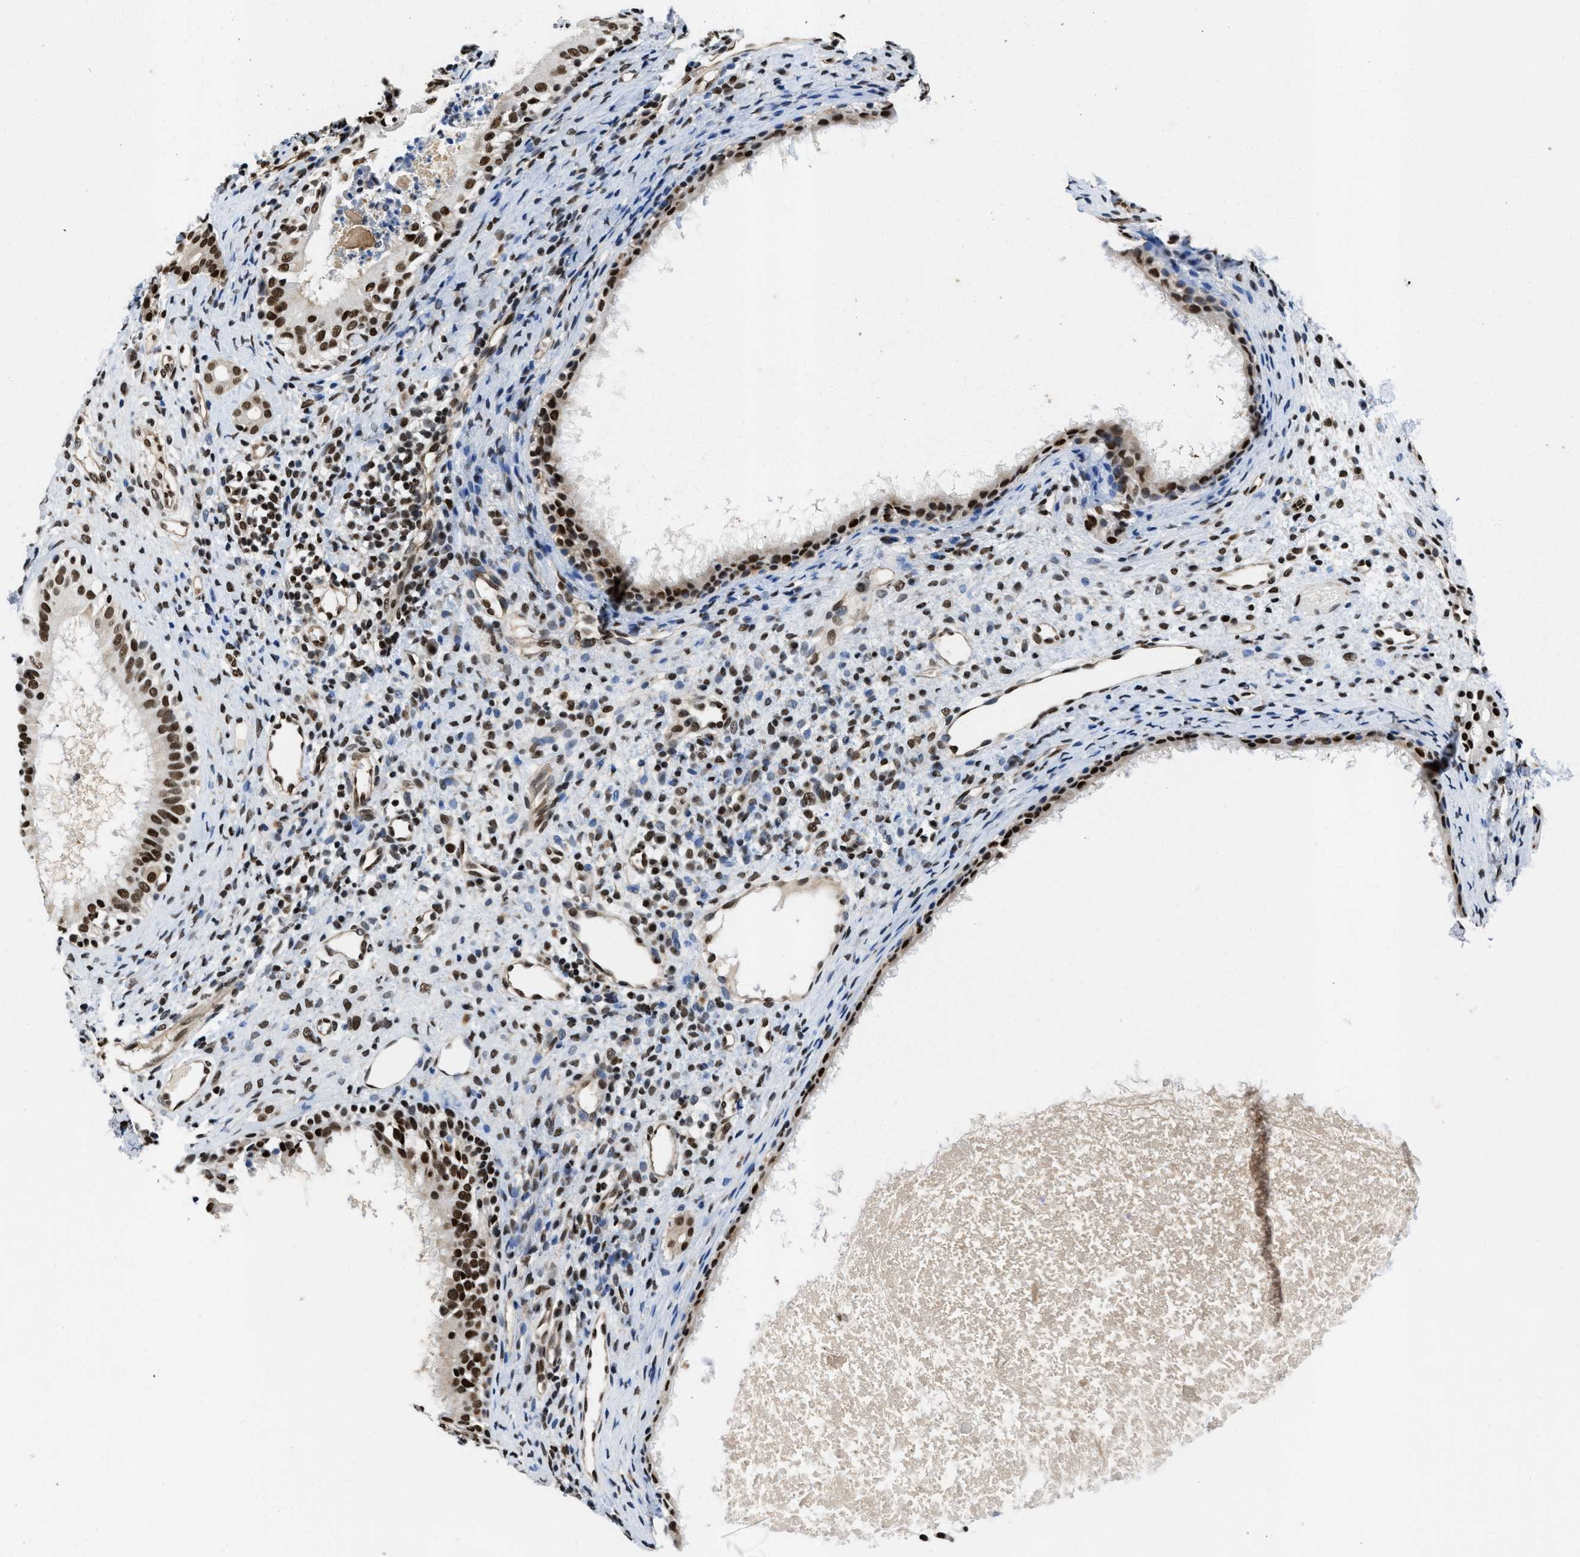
{"staining": {"intensity": "strong", "quantity": ">75%", "location": "nuclear"}, "tissue": "nasopharynx", "cell_type": "Respiratory epithelial cells", "image_type": "normal", "snomed": [{"axis": "morphology", "description": "Normal tissue, NOS"}, {"axis": "topography", "description": "Nasopharynx"}], "caption": "Benign nasopharynx displays strong nuclear staining in about >75% of respiratory epithelial cells, visualized by immunohistochemistry.", "gene": "SAFB", "patient": {"sex": "male", "age": 22}}